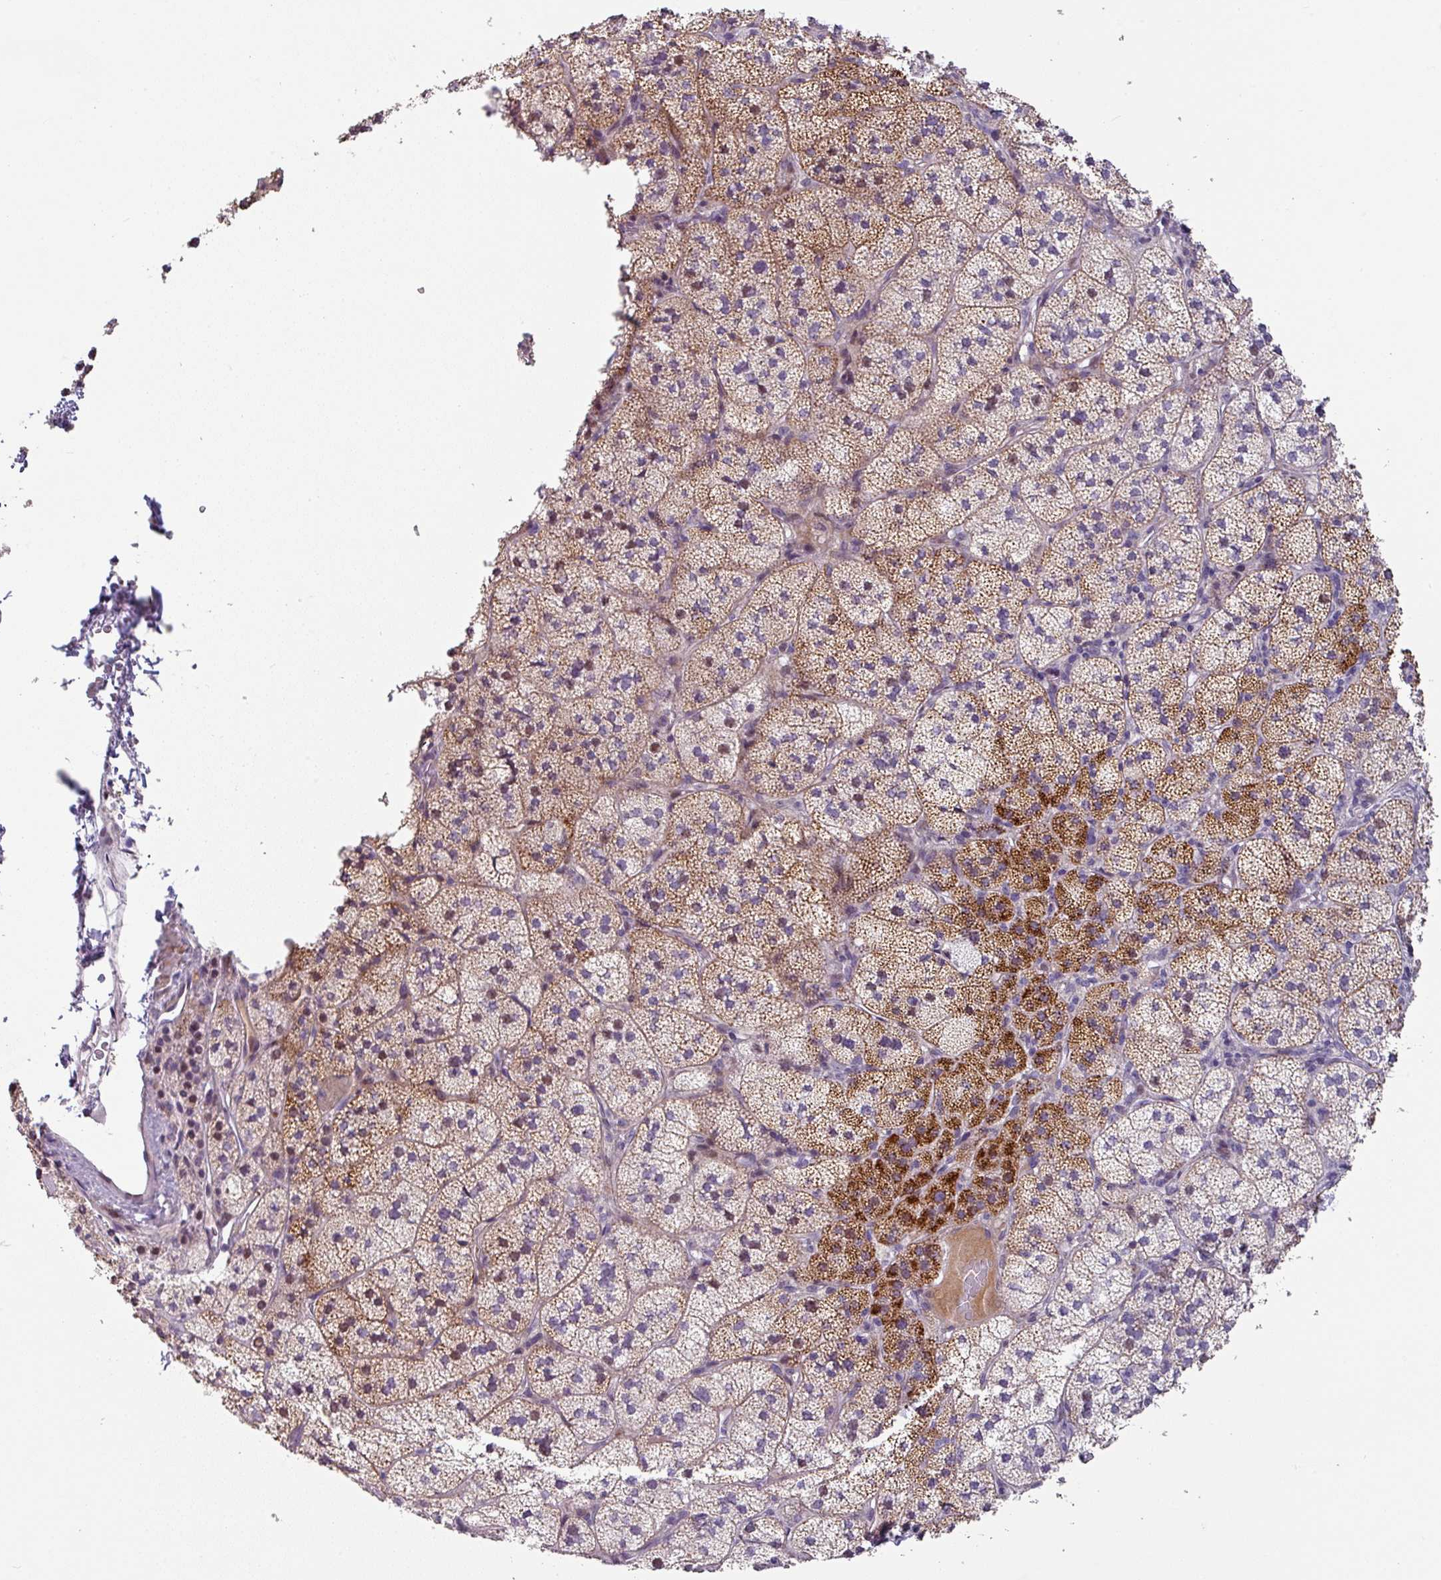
{"staining": {"intensity": "strong", "quantity": "25%-75%", "location": "cytoplasmic/membranous"}, "tissue": "adrenal gland", "cell_type": "Glandular cells", "image_type": "normal", "snomed": [{"axis": "morphology", "description": "Normal tissue, NOS"}, {"axis": "topography", "description": "Adrenal gland"}], "caption": "Strong cytoplasmic/membranous expression for a protein is present in about 25%-75% of glandular cells of normal adrenal gland using immunohistochemistry.", "gene": "KLHL3", "patient": {"sex": "female", "age": 58}}